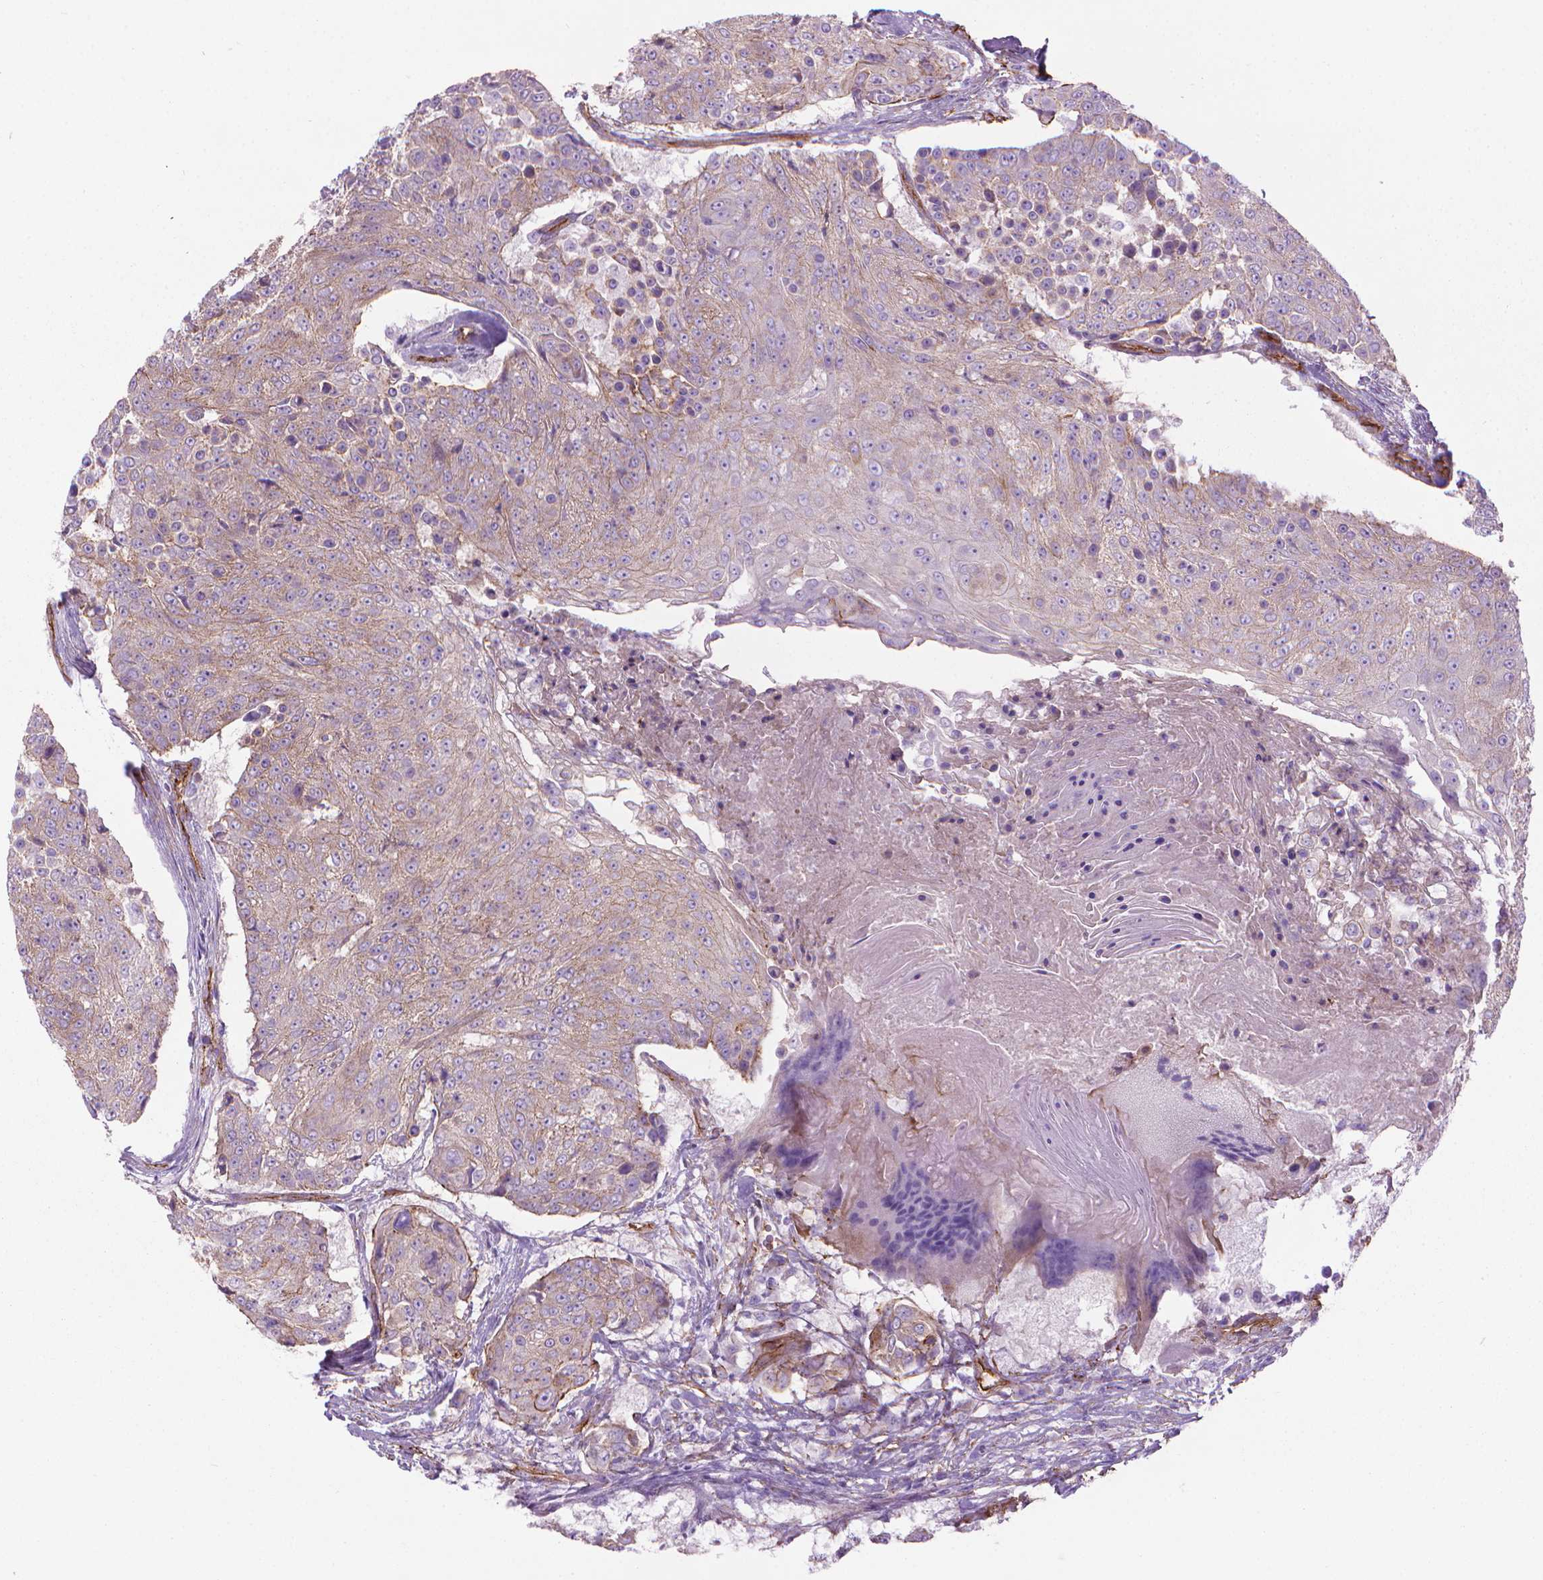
{"staining": {"intensity": "weak", "quantity": "<25%", "location": "cytoplasmic/membranous"}, "tissue": "urothelial cancer", "cell_type": "Tumor cells", "image_type": "cancer", "snomed": [{"axis": "morphology", "description": "Urothelial carcinoma, High grade"}, {"axis": "topography", "description": "Urinary bladder"}], "caption": "The histopathology image reveals no significant positivity in tumor cells of urothelial cancer.", "gene": "TENT5A", "patient": {"sex": "female", "age": 63}}